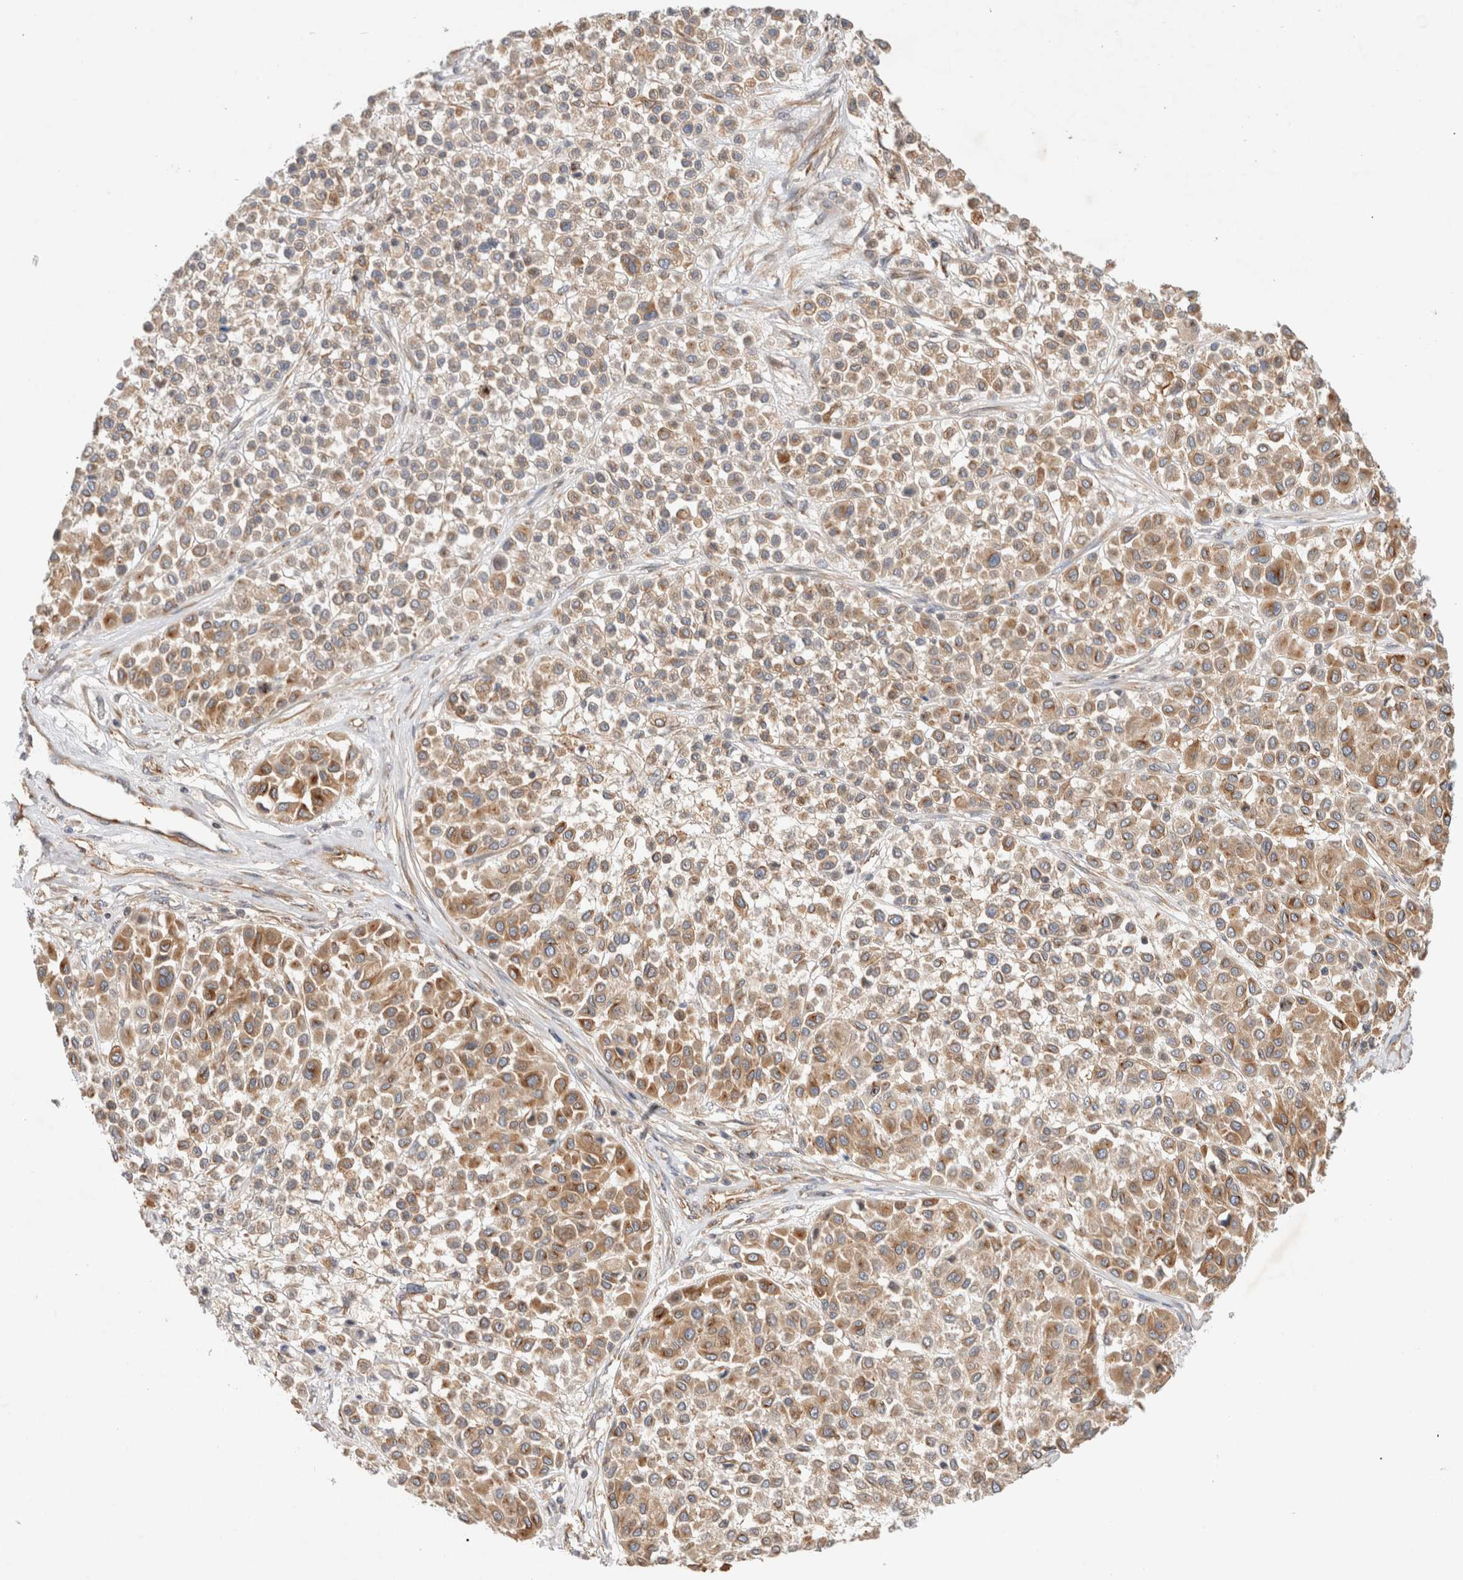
{"staining": {"intensity": "moderate", "quantity": ">75%", "location": "cytoplasmic/membranous"}, "tissue": "melanoma", "cell_type": "Tumor cells", "image_type": "cancer", "snomed": [{"axis": "morphology", "description": "Malignant melanoma, Metastatic site"}, {"axis": "topography", "description": "Soft tissue"}], "caption": "This is a histology image of immunohistochemistry (IHC) staining of malignant melanoma (metastatic site), which shows moderate positivity in the cytoplasmic/membranous of tumor cells.", "gene": "GPR150", "patient": {"sex": "male", "age": 41}}